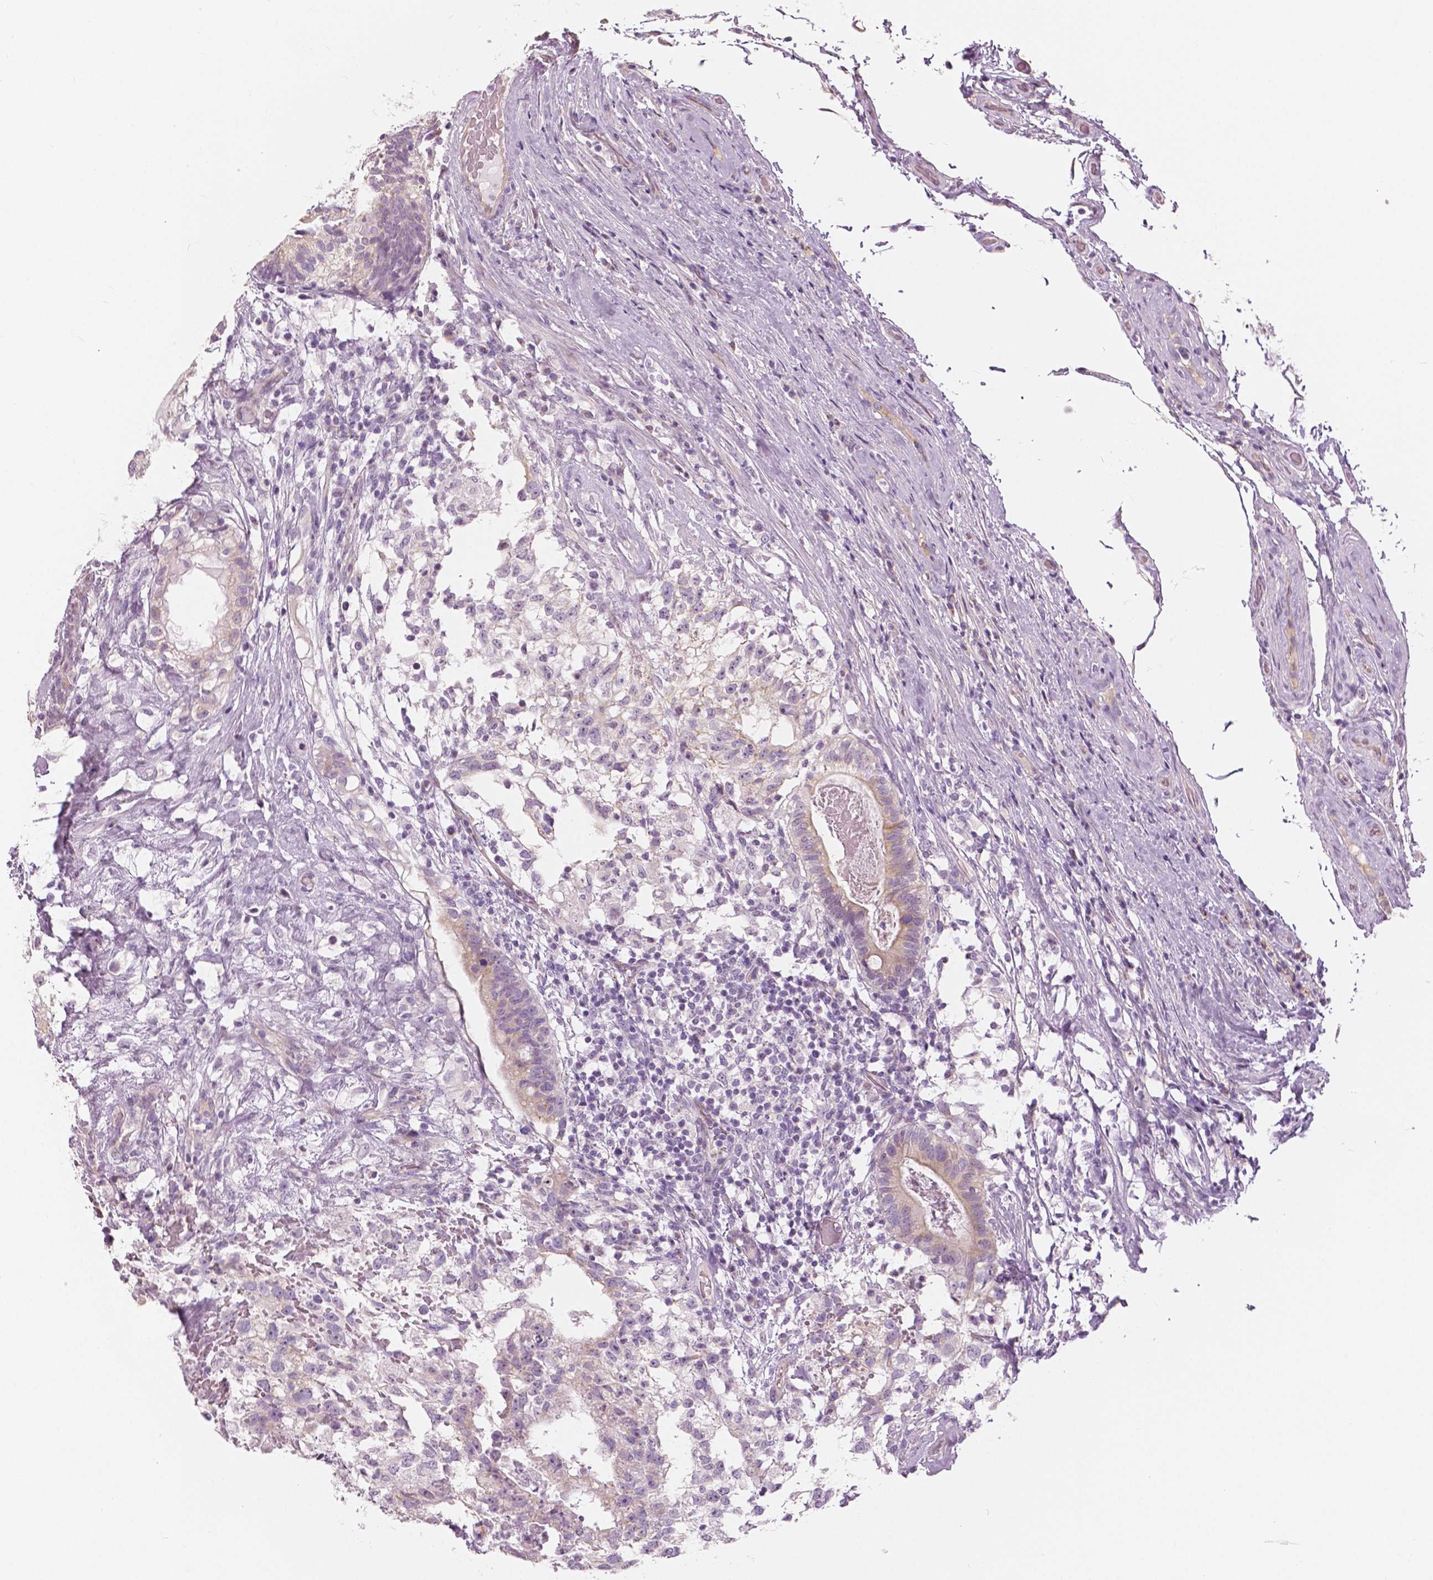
{"staining": {"intensity": "weak", "quantity": "<25%", "location": "cytoplasmic/membranous"}, "tissue": "testis cancer", "cell_type": "Tumor cells", "image_type": "cancer", "snomed": [{"axis": "morphology", "description": "Seminoma, NOS"}, {"axis": "morphology", "description": "Carcinoma, Embryonal, NOS"}, {"axis": "topography", "description": "Testis"}], "caption": "Immunohistochemistry of testis cancer (embryonal carcinoma) shows no expression in tumor cells.", "gene": "SLC24A1", "patient": {"sex": "male", "age": 41}}